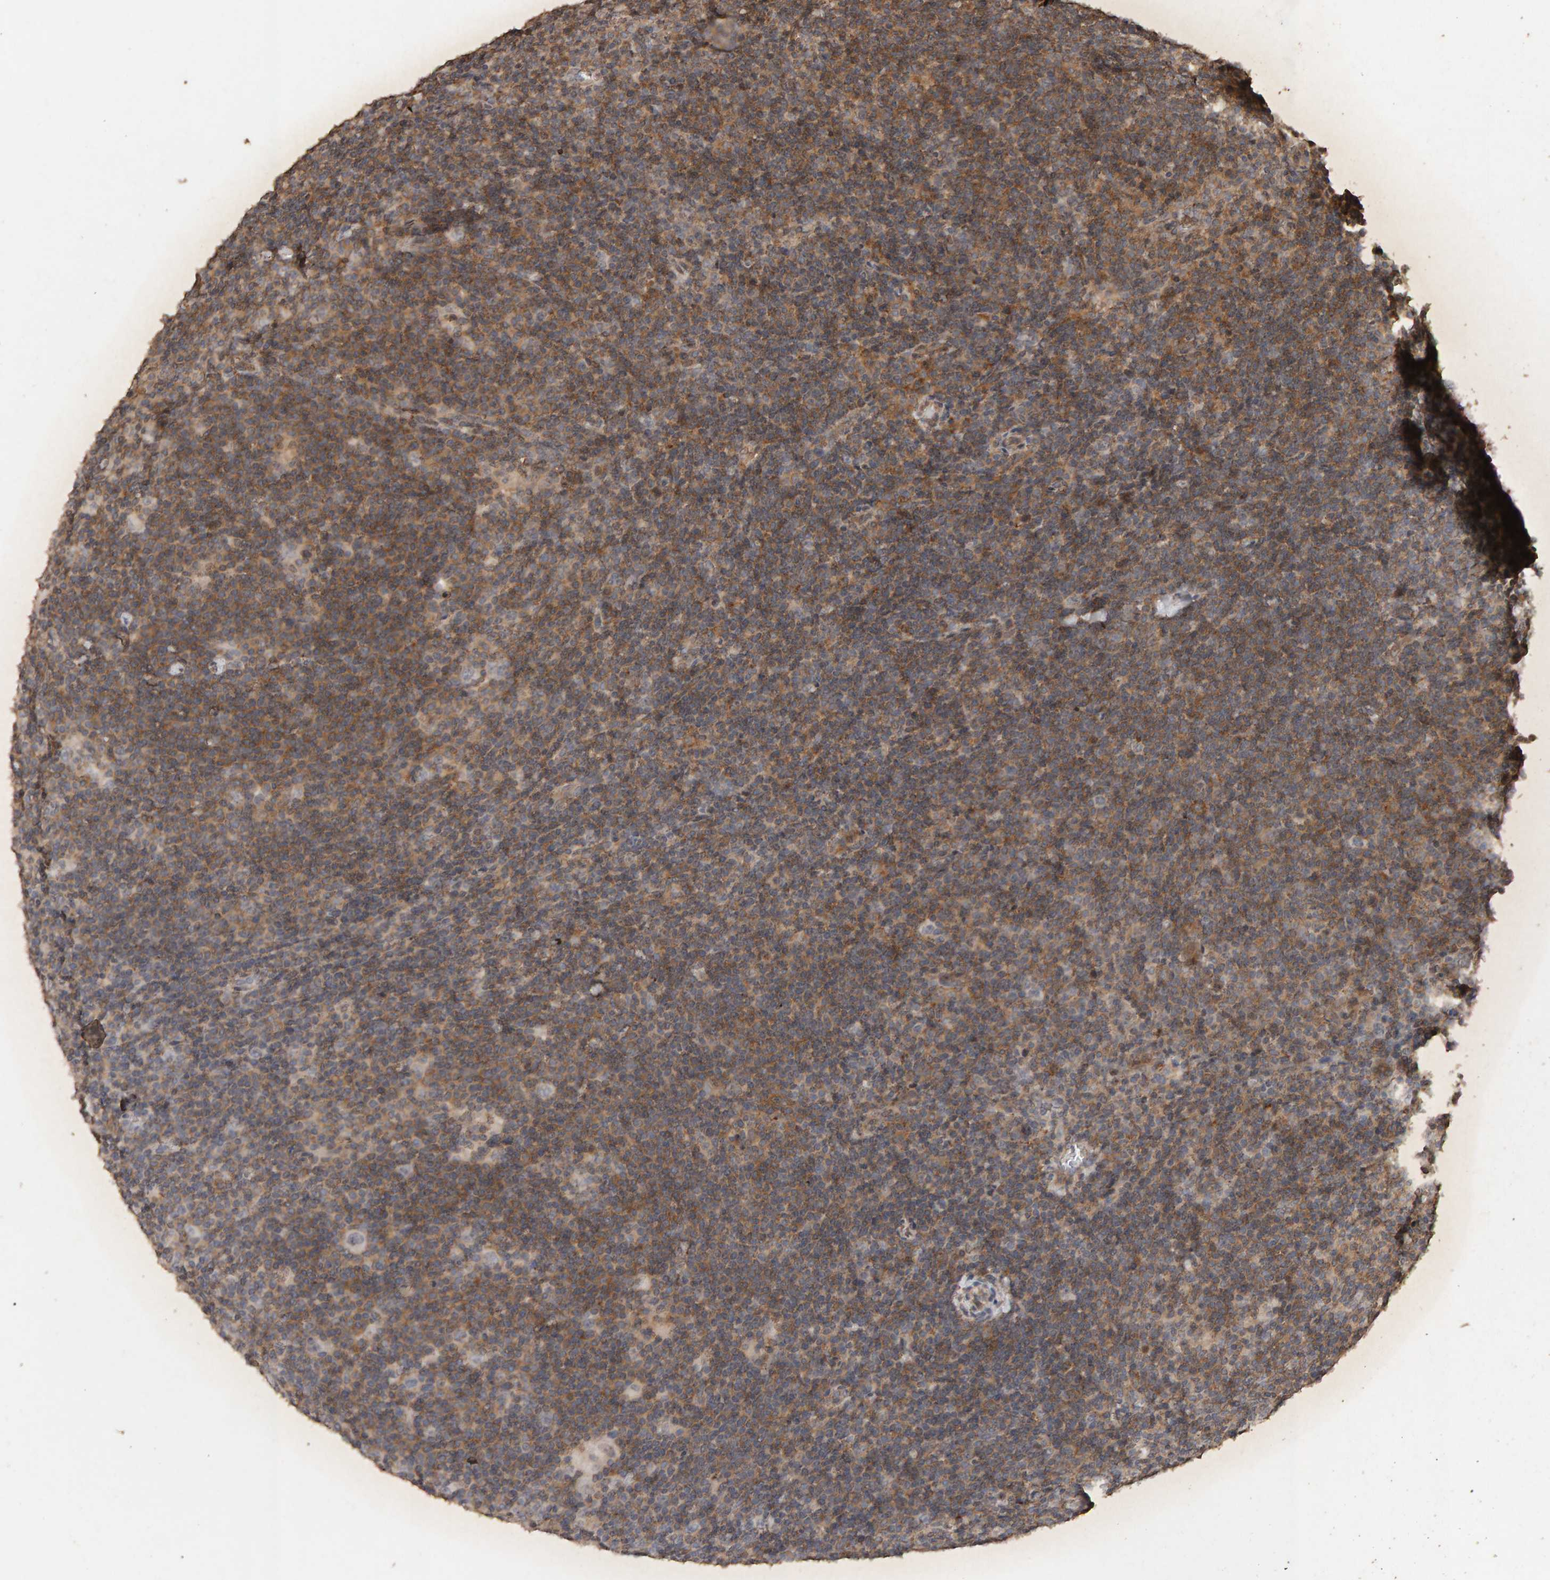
{"staining": {"intensity": "negative", "quantity": "none", "location": "none"}, "tissue": "lymphoma", "cell_type": "Tumor cells", "image_type": "cancer", "snomed": [{"axis": "morphology", "description": "Hodgkin's disease, NOS"}, {"axis": "topography", "description": "Lymph node"}], "caption": "An image of Hodgkin's disease stained for a protein exhibits no brown staining in tumor cells. Nuclei are stained in blue.", "gene": "DNAJB5", "patient": {"sex": "female", "age": 57}}